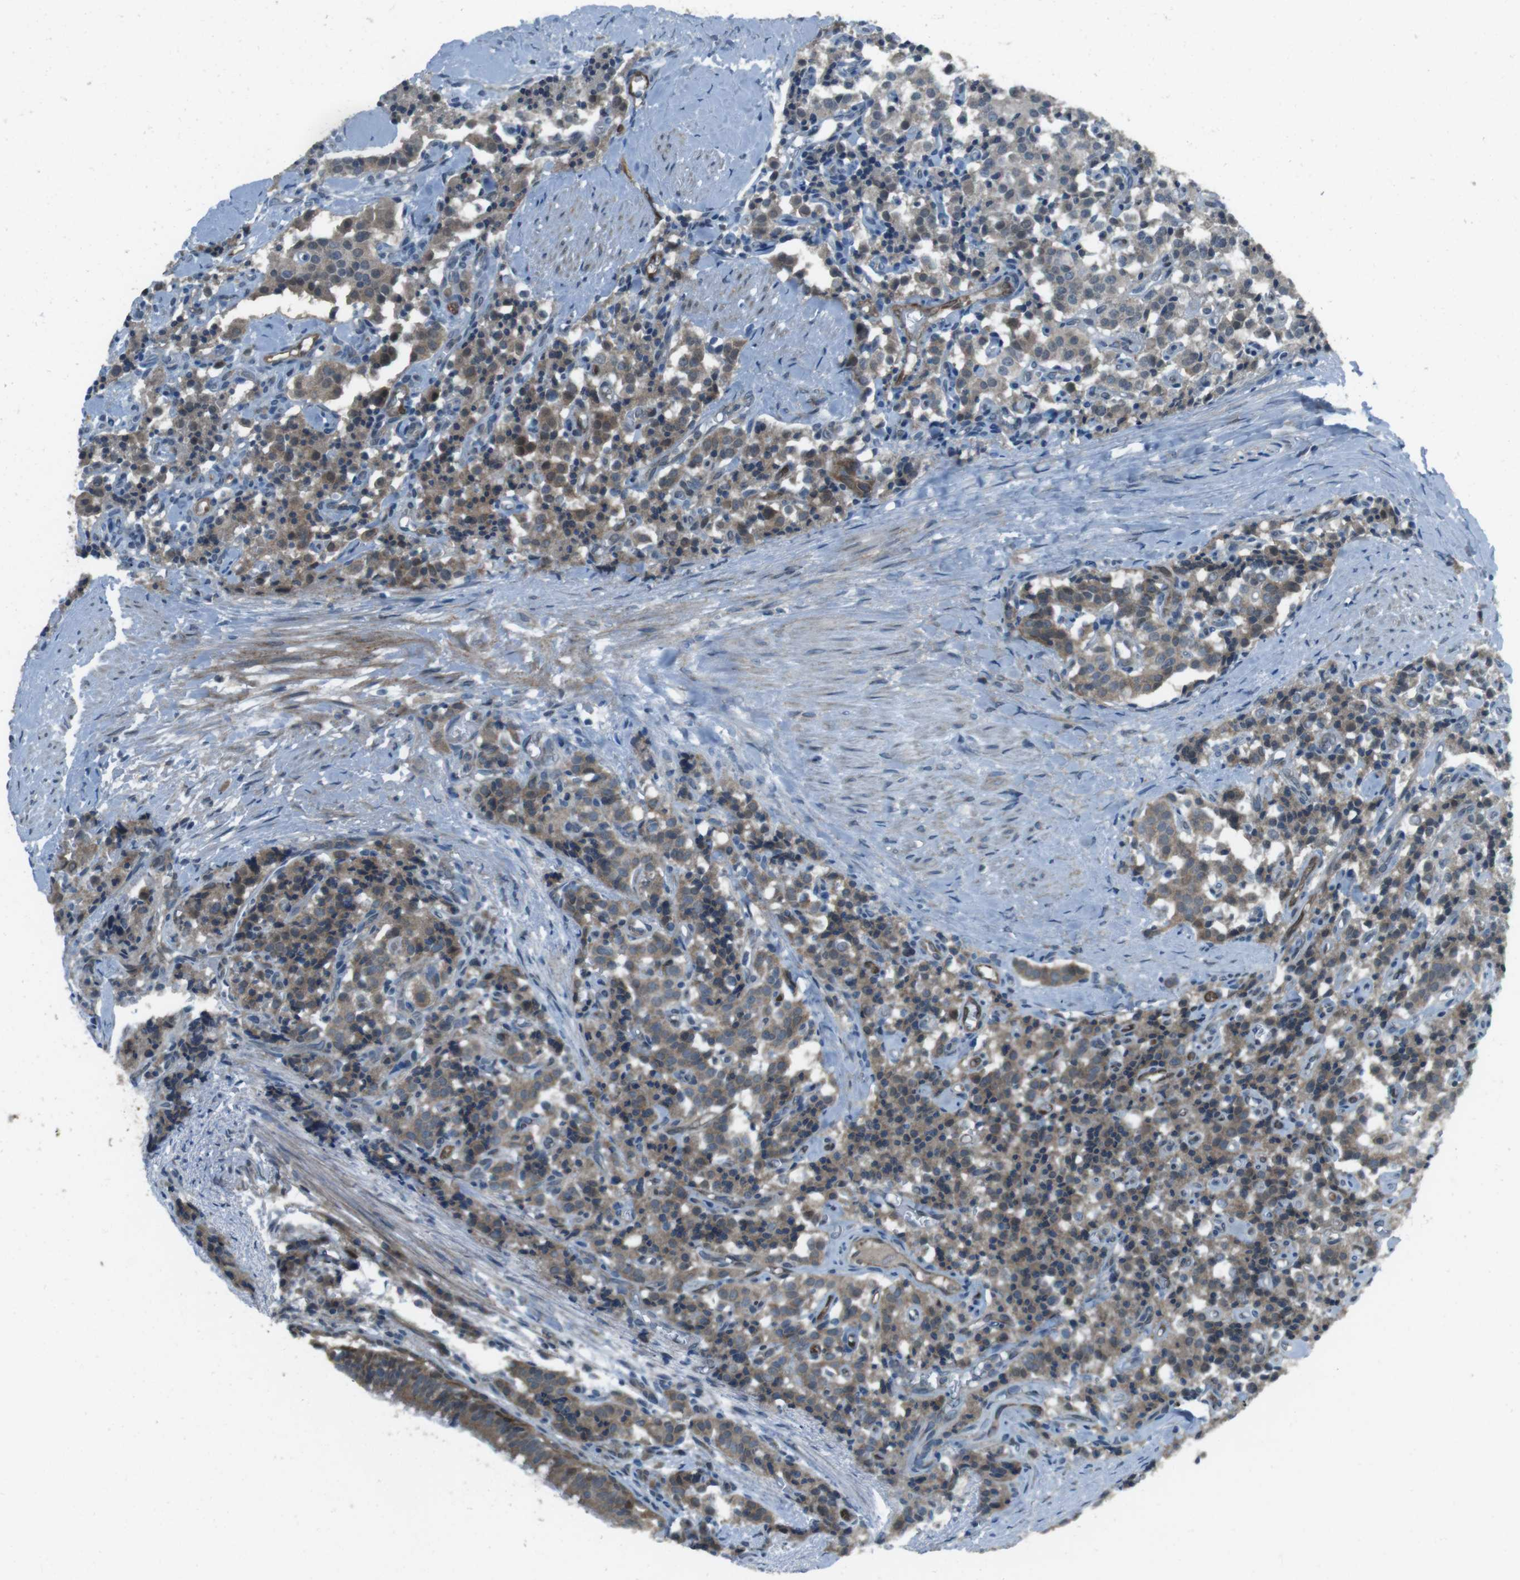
{"staining": {"intensity": "weak", "quantity": ">75%", "location": "cytoplasmic/membranous"}, "tissue": "carcinoid", "cell_type": "Tumor cells", "image_type": "cancer", "snomed": [{"axis": "morphology", "description": "Carcinoid, malignant, NOS"}, {"axis": "topography", "description": "Lung"}], "caption": "Protein analysis of carcinoid tissue shows weak cytoplasmic/membranous staining in about >75% of tumor cells. (DAB (3,3'-diaminobenzidine) IHC, brown staining for protein, blue staining for nuclei).", "gene": "MFAP3", "patient": {"sex": "male", "age": 30}}